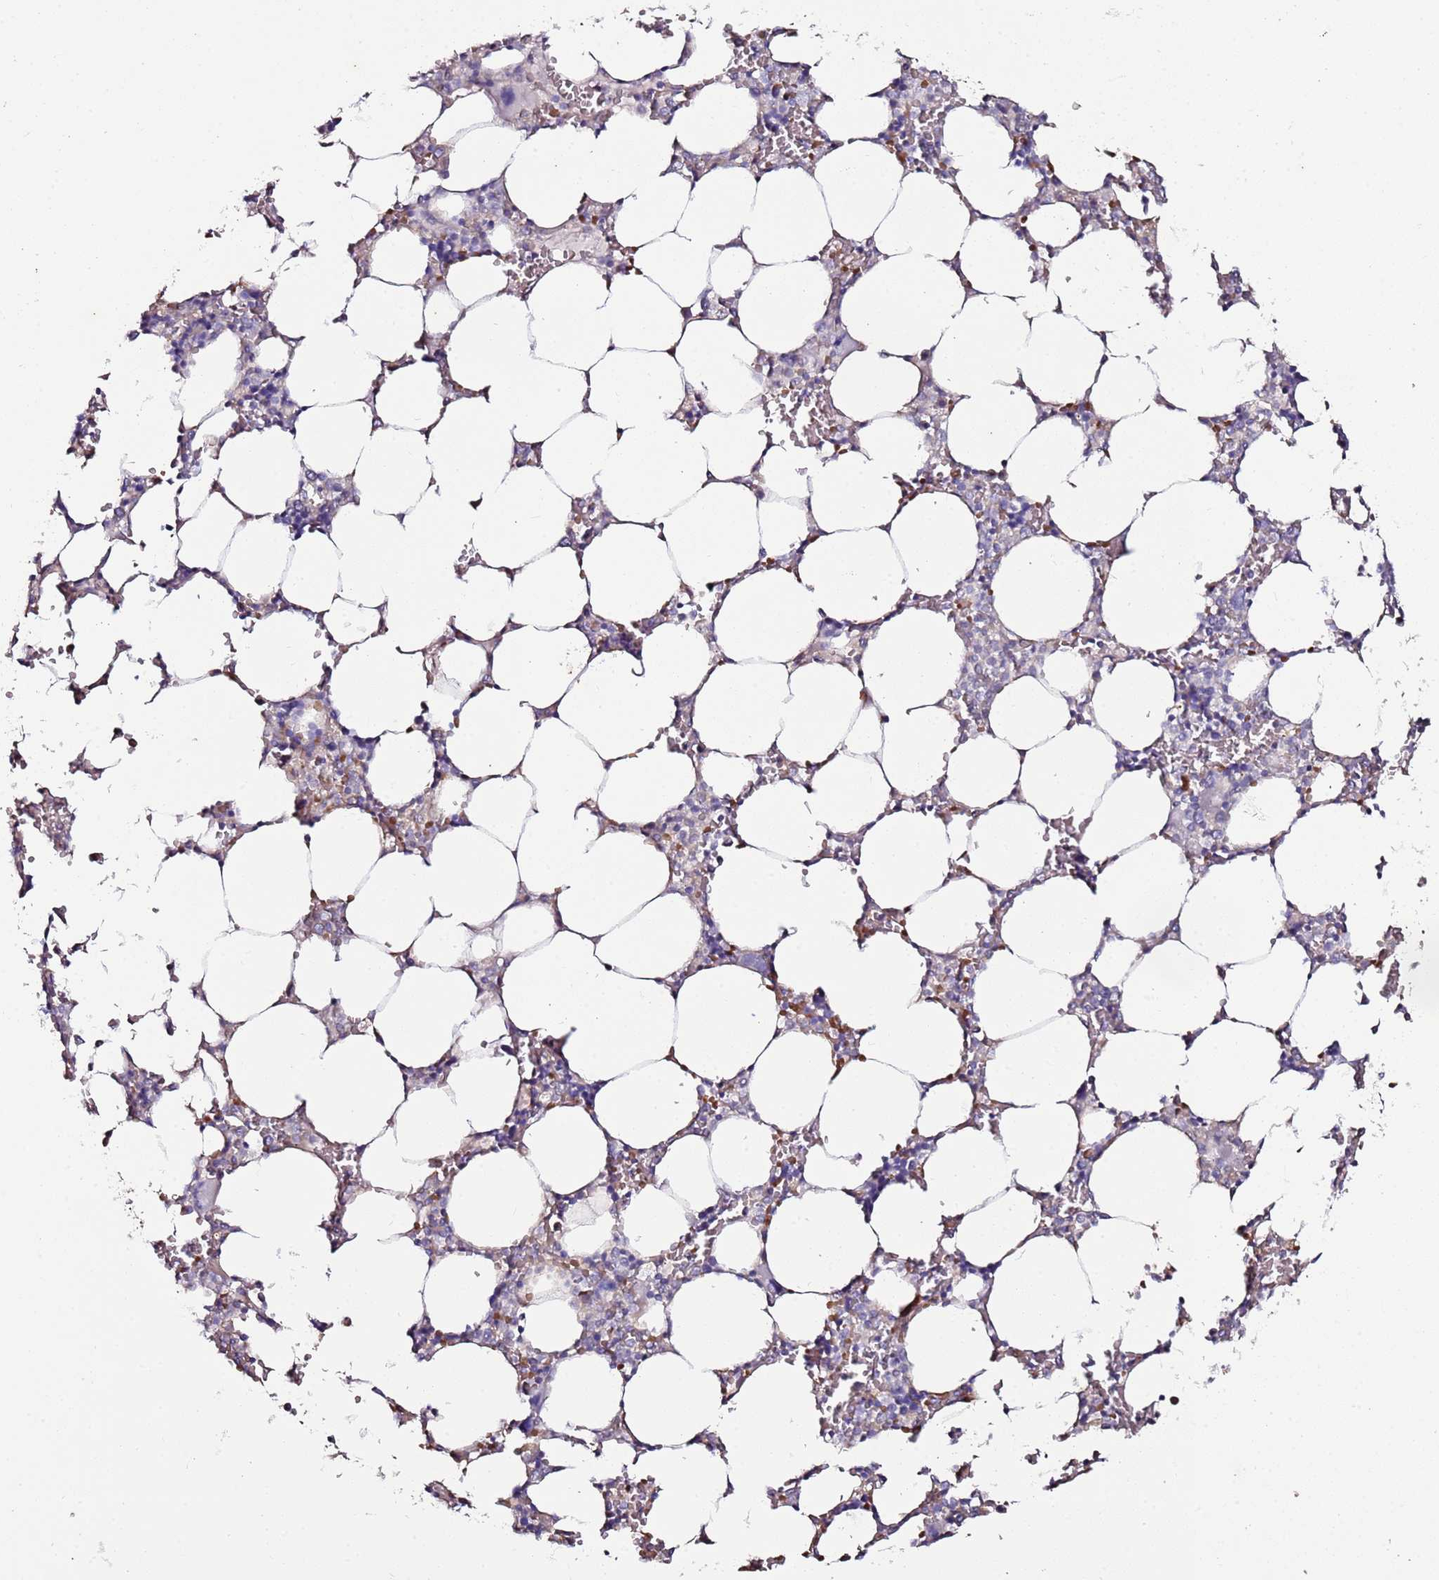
{"staining": {"intensity": "negative", "quantity": "none", "location": "none"}, "tissue": "bone marrow", "cell_type": "Hematopoietic cells", "image_type": "normal", "snomed": [{"axis": "morphology", "description": "Normal tissue, NOS"}, {"axis": "topography", "description": "Bone marrow"}], "caption": "High power microscopy micrograph of an immunohistochemistry histopathology image of unremarkable bone marrow, revealing no significant expression in hematopoietic cells. The staining is performed using DAB brown chromogen with nuclei counter-stained in using hematoxylin.", "gene": "C3orf80", "patient": {"sex": "male", "age": 64}}